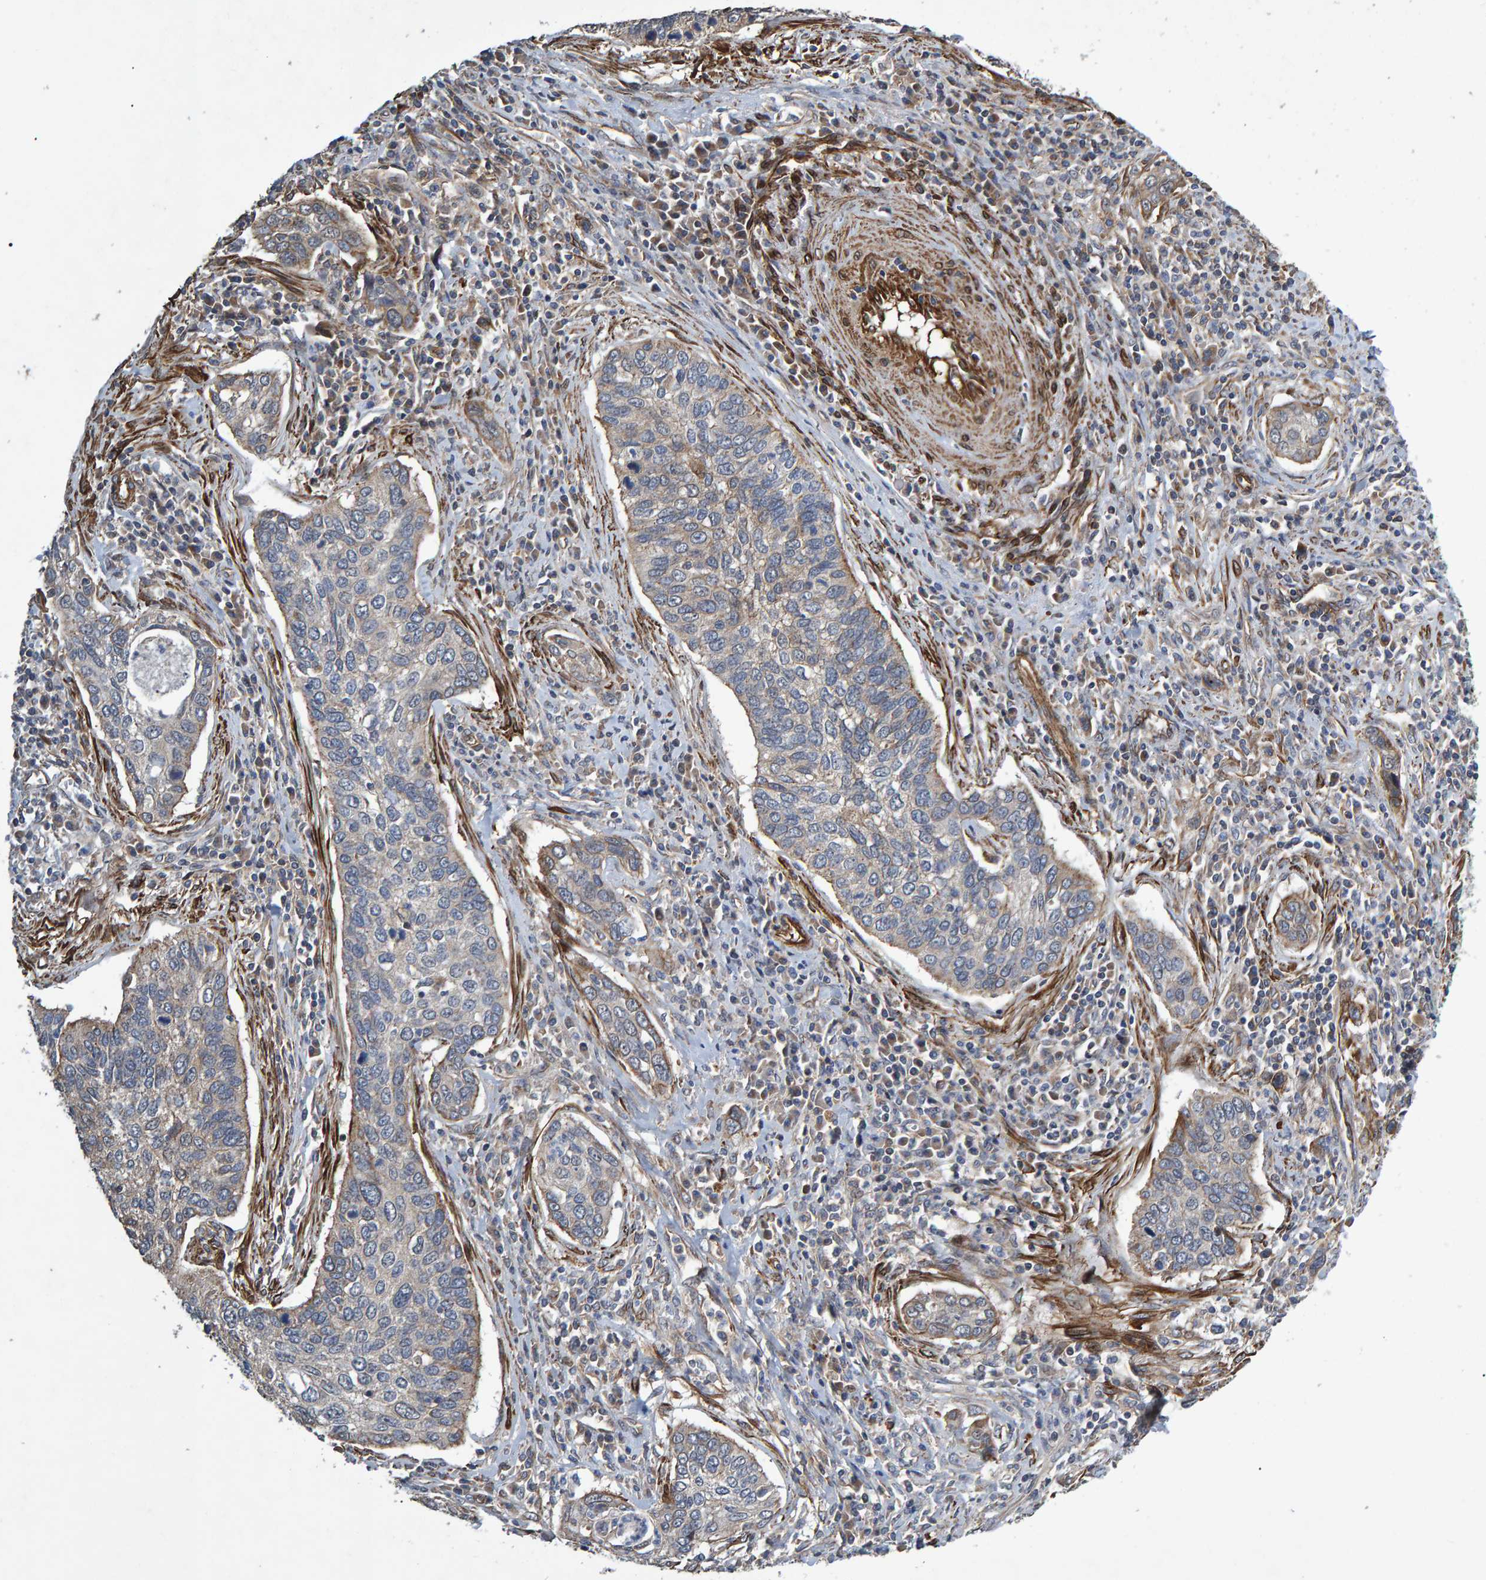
{"staining": {"intensity": "weak", "quantity": "<25%", "location": "cytoplasmic/membranous"}, "tissue": "cervical cancer", "cell_type": "Tumor cells", "image_type": "cancer", "snomed": [{"axis": "morphology", "description": "Squamous cell carcinoma, NOS"}, {"axis": "topography", "description": "Cervix"}], "caption": "Cervical squamous cell carcinoma was stained to show a protein in brown. There is no significant staining in tumor cells. (Stains: DAB (3,3'-diaminobenzidine) immunohistochemistry (IHC) with hematoxylin counter stain, Microscopy: brightfield microscopy at high magnification).", "gene": "SLIT2", "patient": {"sex": "female", "age": 53}}